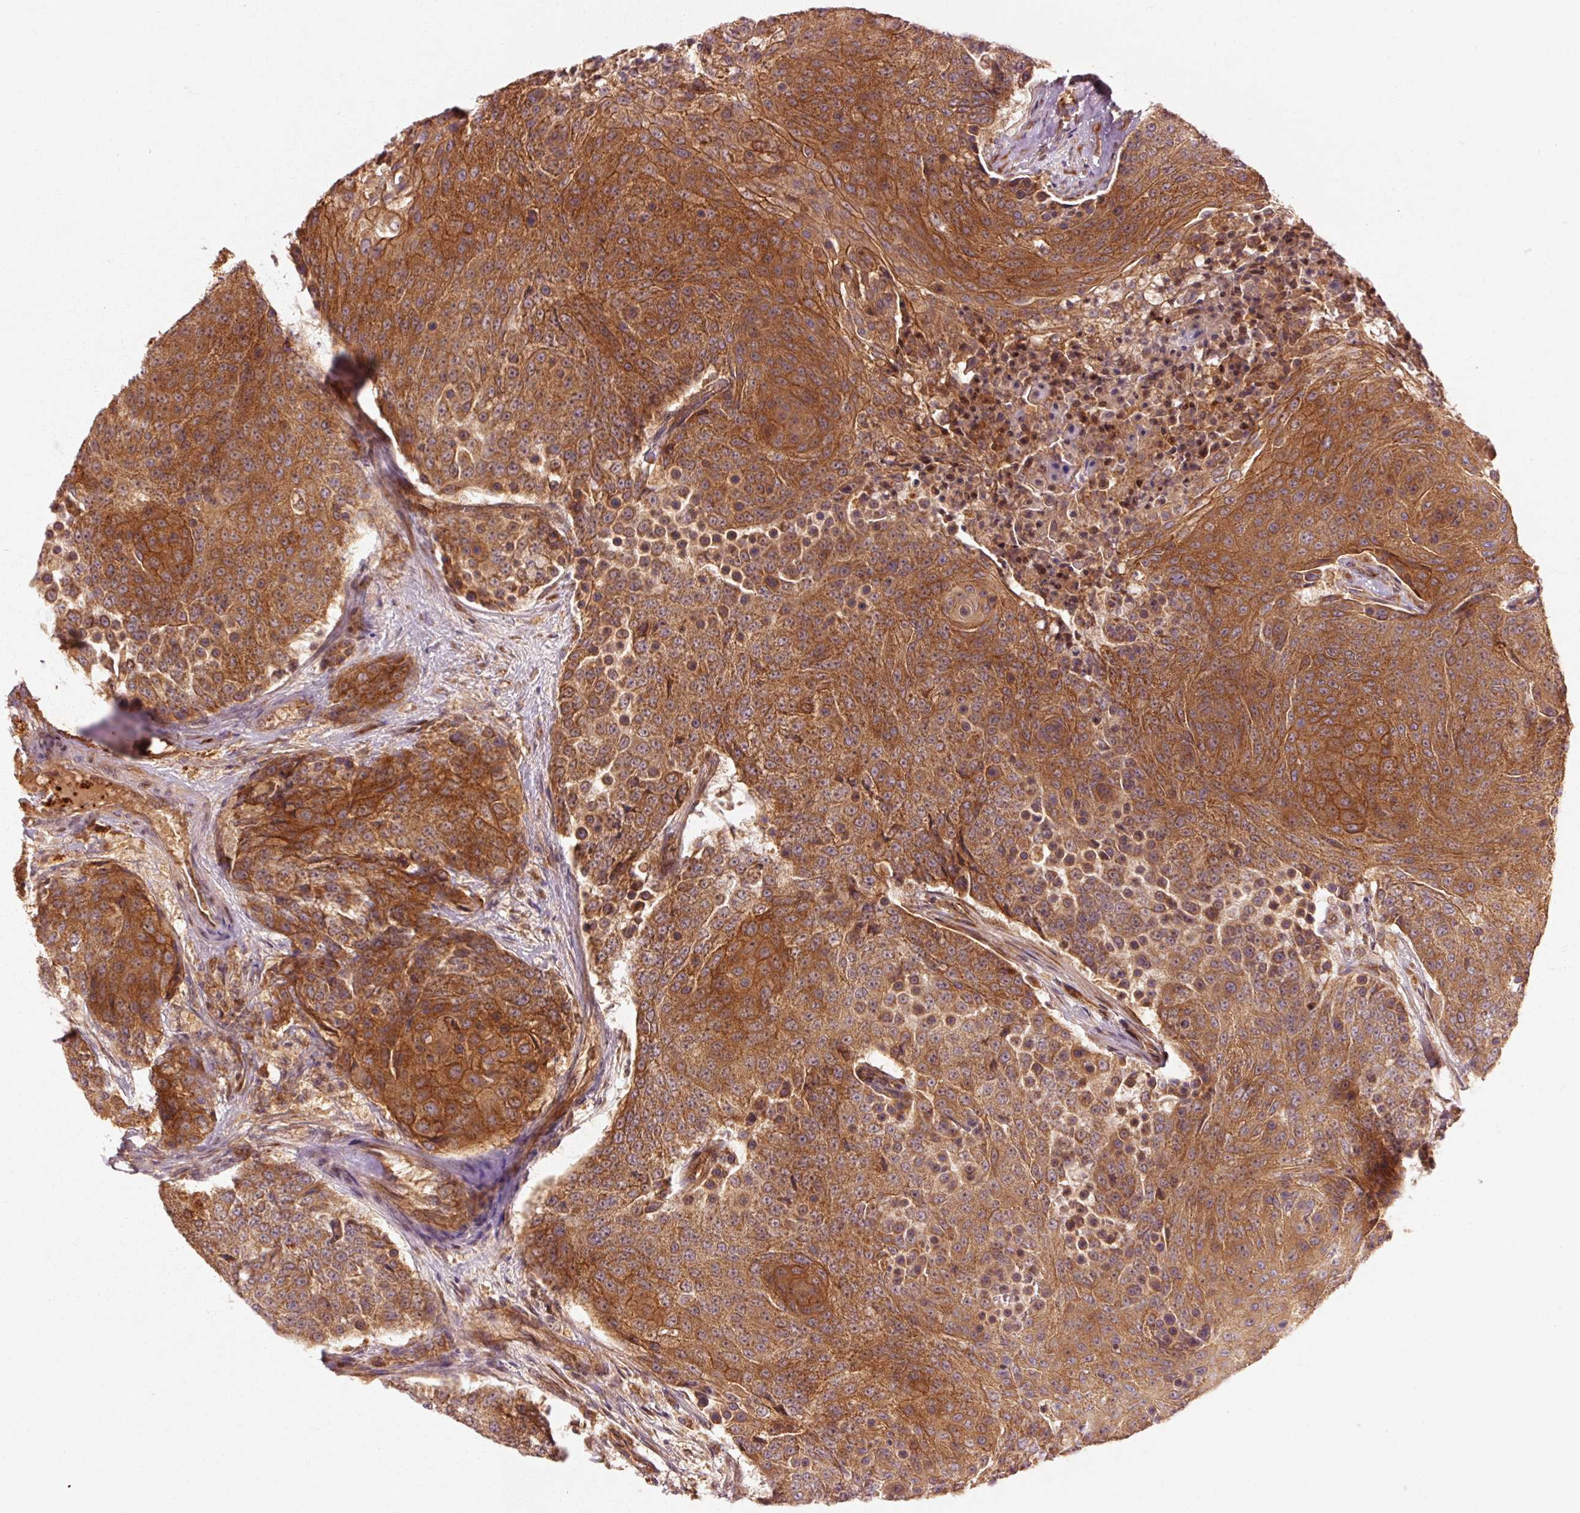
{"staining": {"intensity": "moderate", "quantity": ">75%", "location": "cytoplasmic/membranous"}, "tissue": "urothelial cancer", "cell_type": "Tumor cells", "image_type": "cancer", "snomed": [{"axis": "morphology", "description": "Urothelial carcinoma, High grade"}, {"axis": "topography", "description": "Urinary bladder"}], "caption": "Protein expression analysis of high-grade urothelial carcinoma reveals moderate cytoplasmic/membranous expression in about >75% of tumor cells.", "gene": "CTNNA1", "patient": {"sex": "female", "age": 63}}